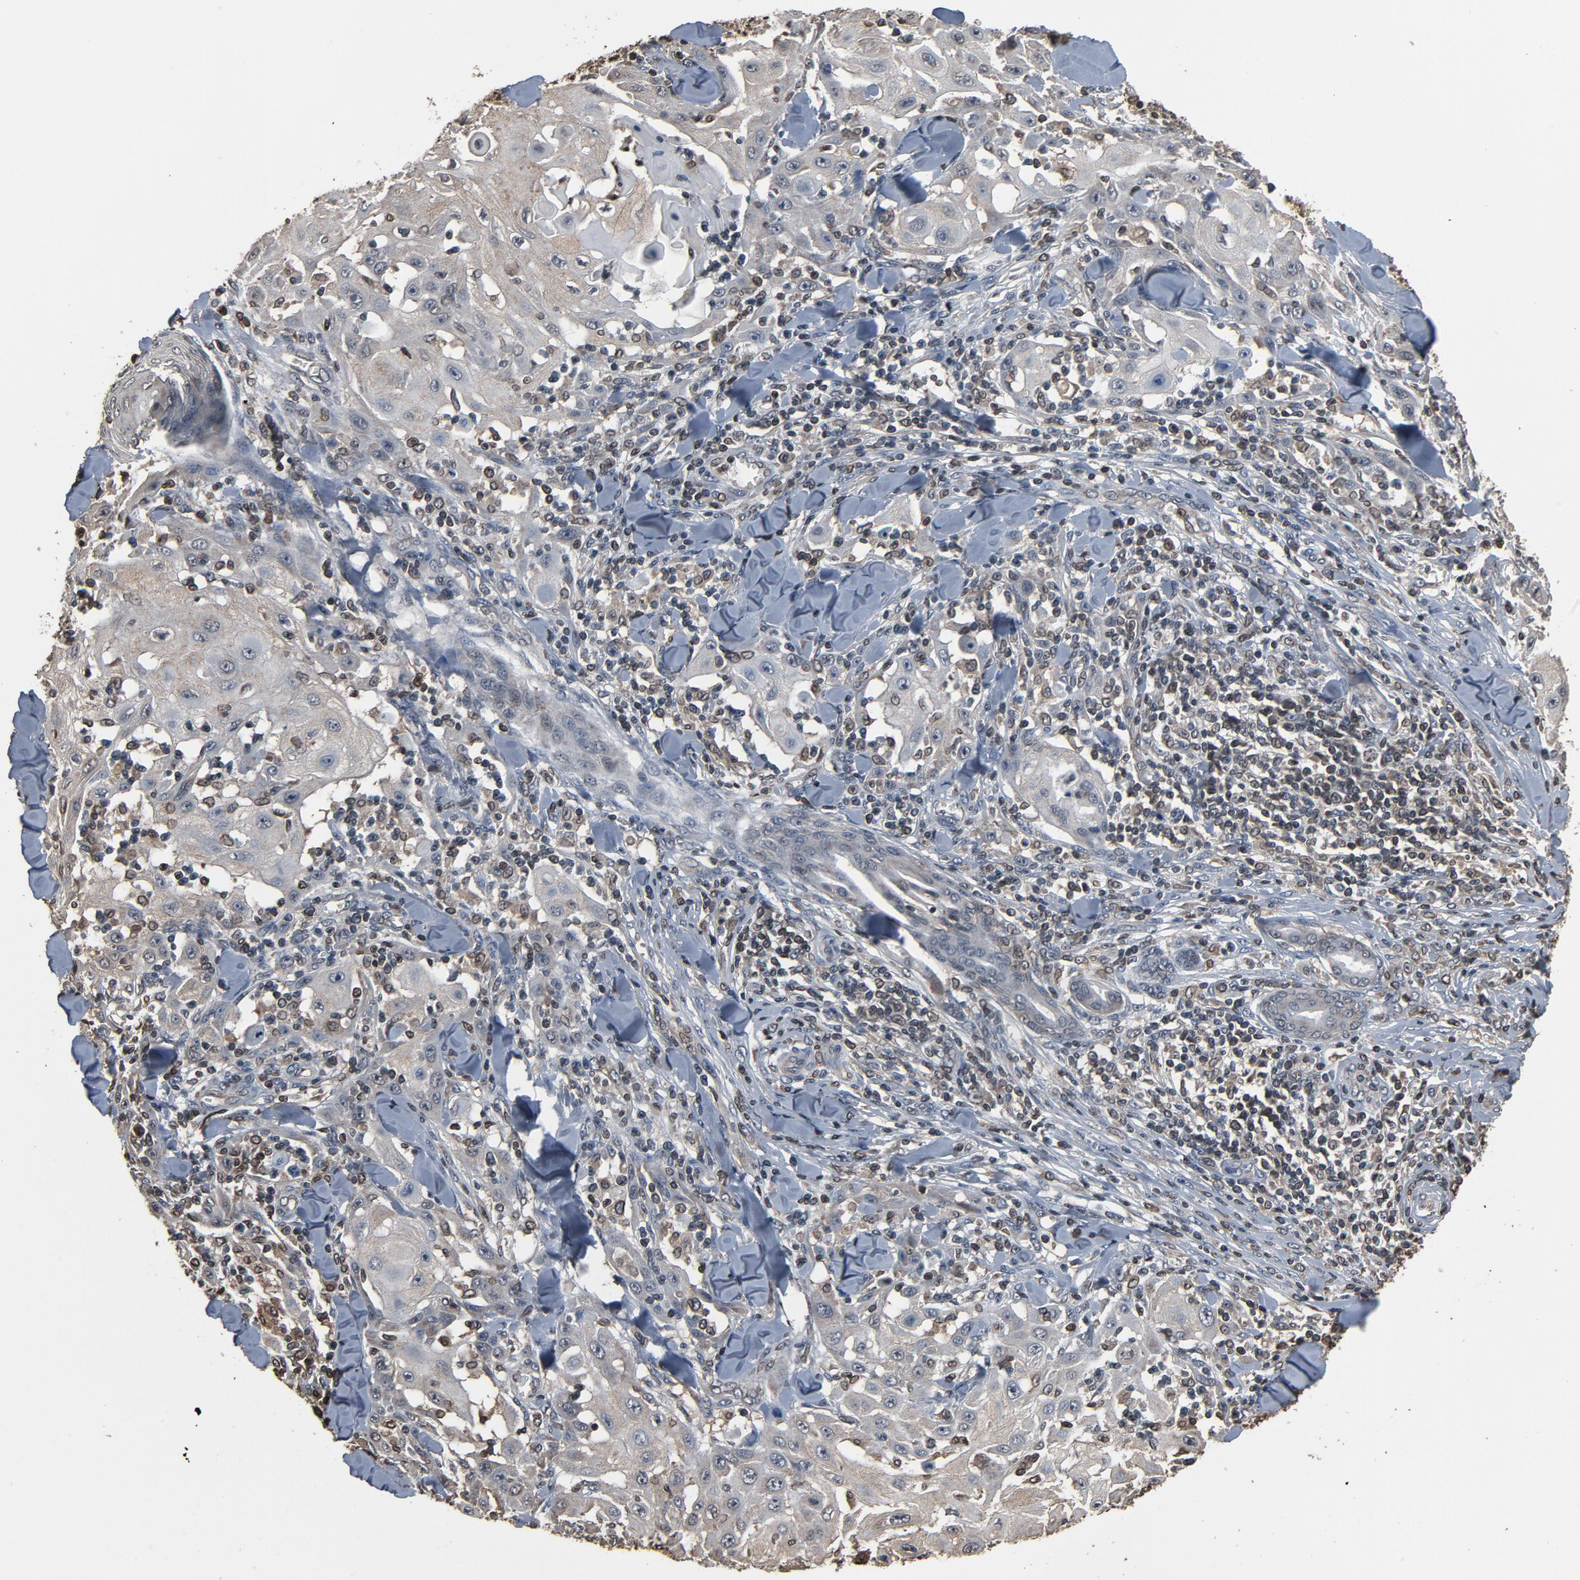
{"staining": {"intensity": "negative", "quantity": "none", "location": "none"}, "tissue": "skin cancer", "cell_type": "Tumor cells", "image_type": "cancer", "snomed": [{"axis": "morphology", "description": "Squamous cell carcinoma, NOS"}, {"axis": "topography", "description": "Skin"}], "caption": "The immunohistochemistry photomicrograph has no significant expression in tumor cells of skin cancer tissue. (IHC, brightfield microscopy, high magnification).", "gene": "UBE2D1", "patient": {"sex": "male", "age": 24}}